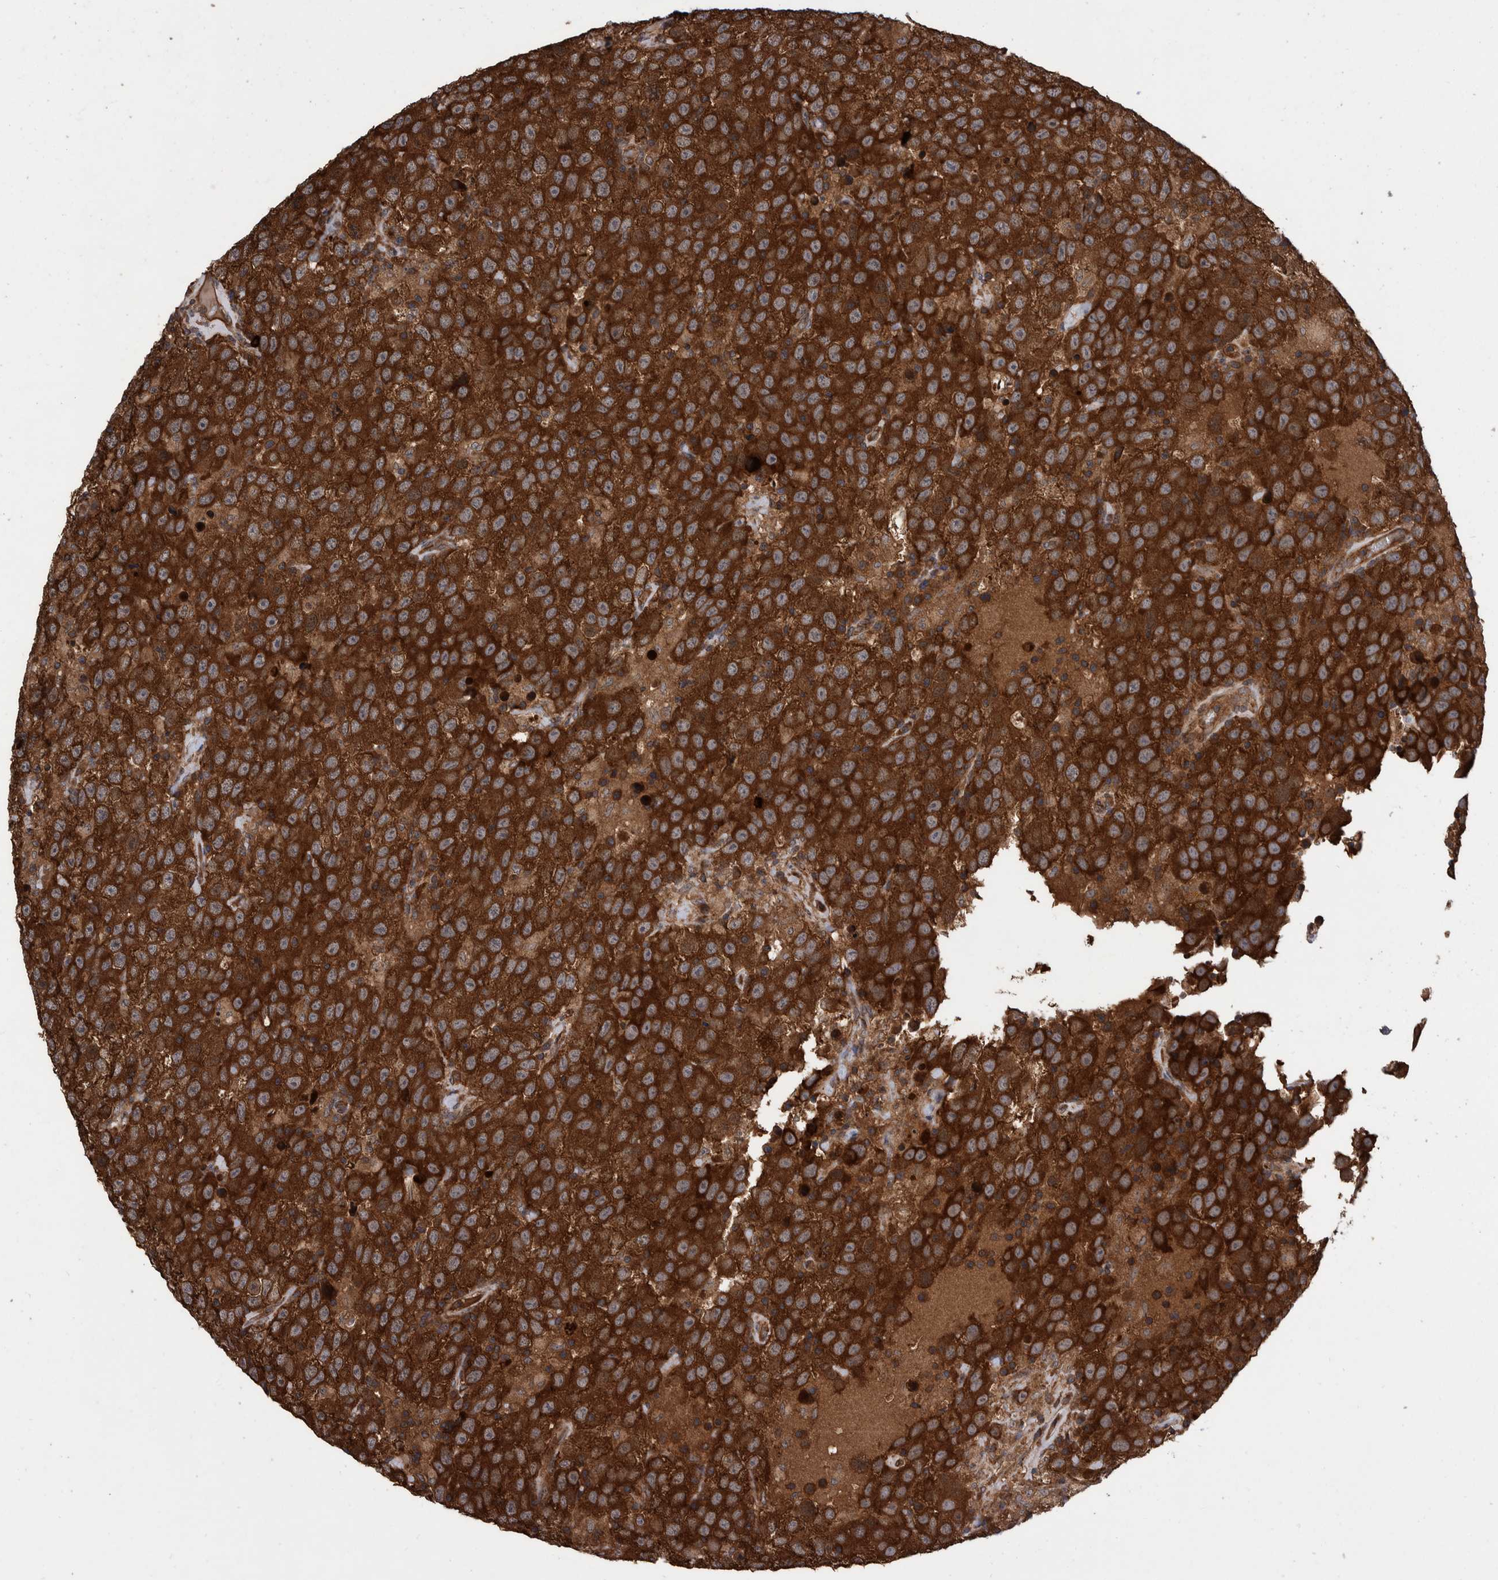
{"staining": {"intensity": "strong", "quantity": ">75%", "location": "cytoplasmic/membranous"}, "tissue": "testis cancer", "cell_type": "Tumor cells", "image_type": "cancer", "snomed": [{"axis": "morphology", "description": "Seminoma, NOS"}, {"axis": "topography", "description": "Testis"}], "caption": "High-power microscopy captured an immunohistochemistry photomicrograph of testis cancer (seminoma), revealing strong cytoplasmic/membranous positivity in about >75% of tumor cells. Immunohistochemistry (ihc) stains the protein of interest in brown and the nuclei are stained blue.", "gene": "VBP1", "patient": {"sex": "male", "age": 41}}